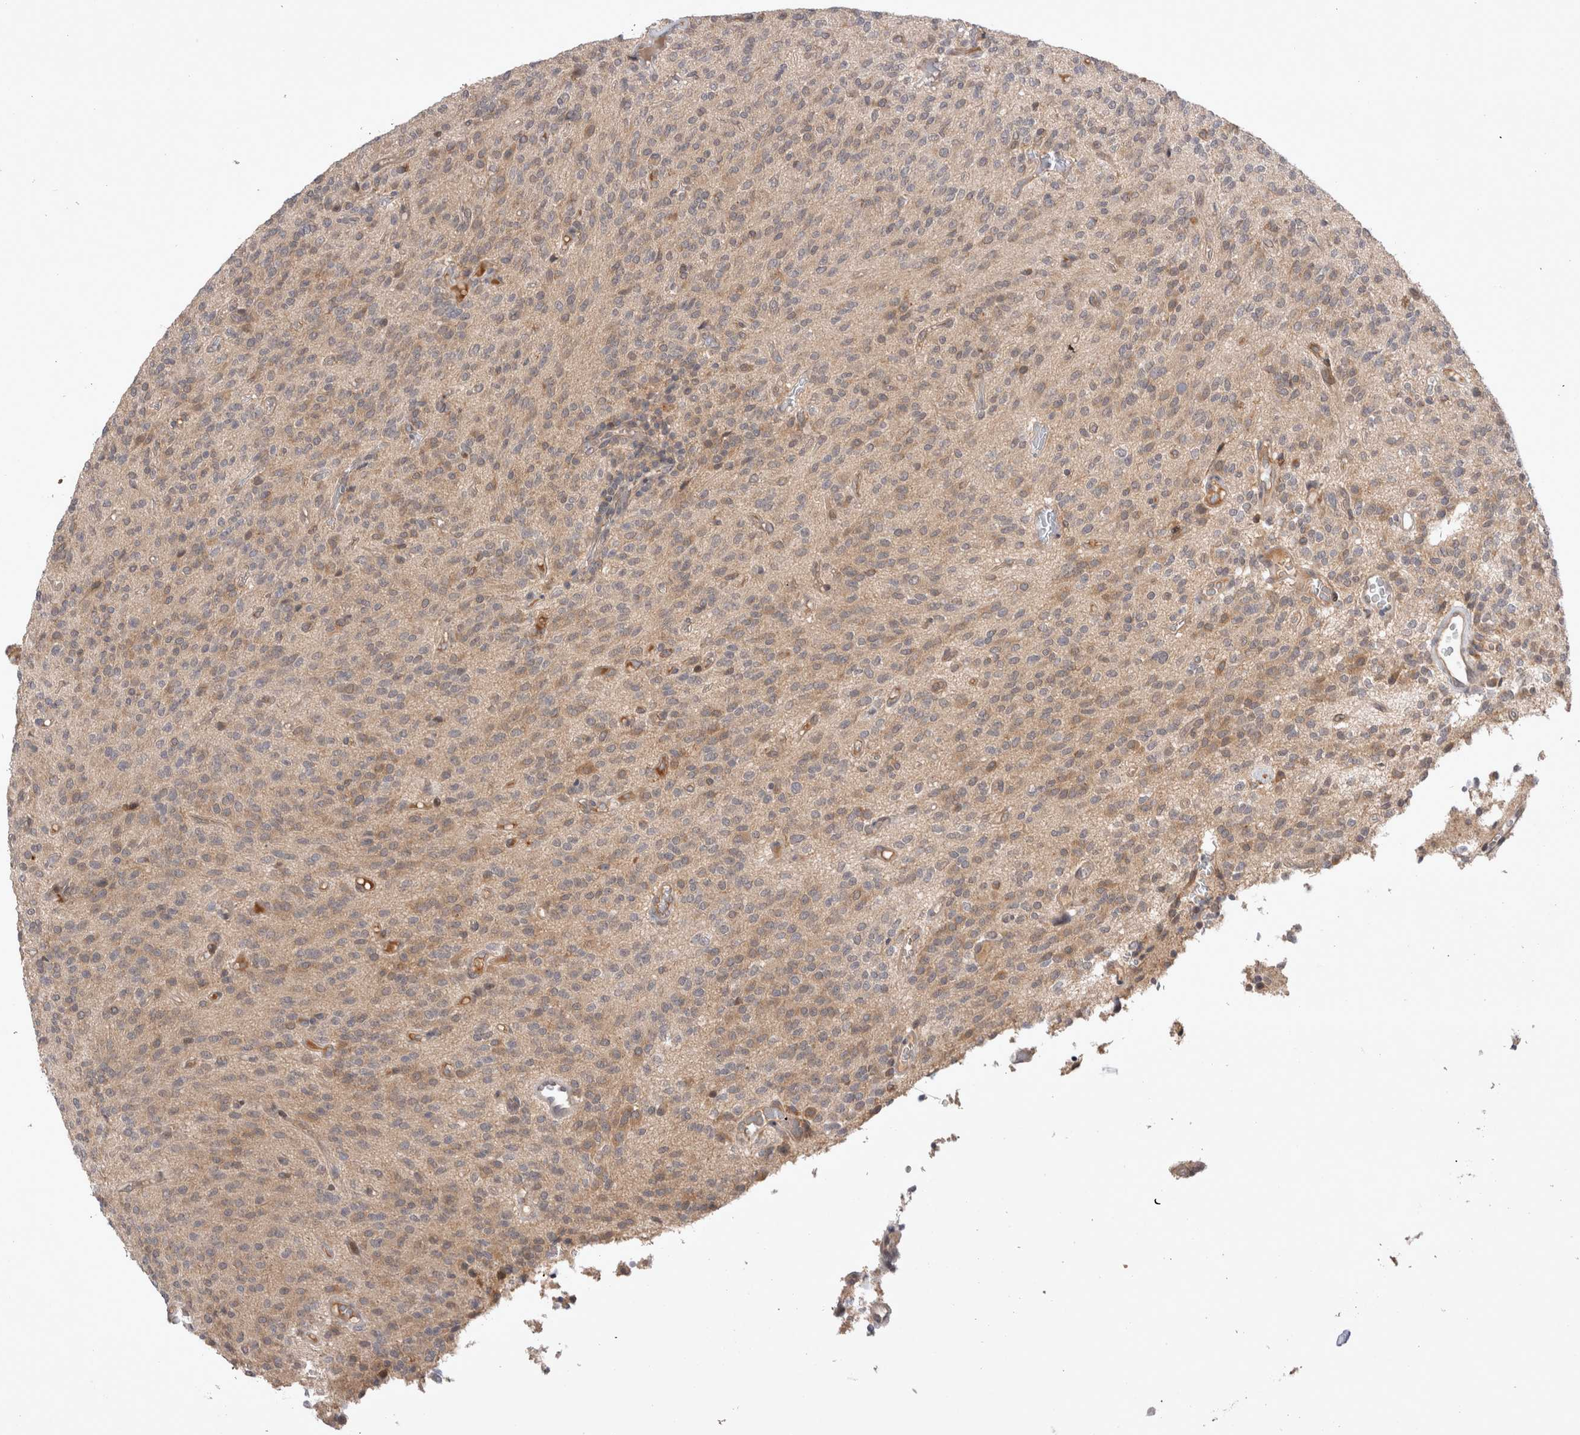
{"staining": {"intensity": "weak", "quantity": ">75%", "location": "cytoplasmic/membranous"}, "tissue": "glioma", "cell_type": "Tumor cells", "image_type": "cancer", "snomed": [{"axis": "morphology", "description": "Glioma, malignant, High grade"}, {"axis": "topography", "description": "Brain"}], "caption": "DAB (3,3'-diaminobenzidine) immunohistochemical staining of glioma shows weak cytoplasmic/membranous protein positivity in about >75% of tumor cells.", "gene": "PLEKHM1", "patient": {"sex": "male", "age": 34}}